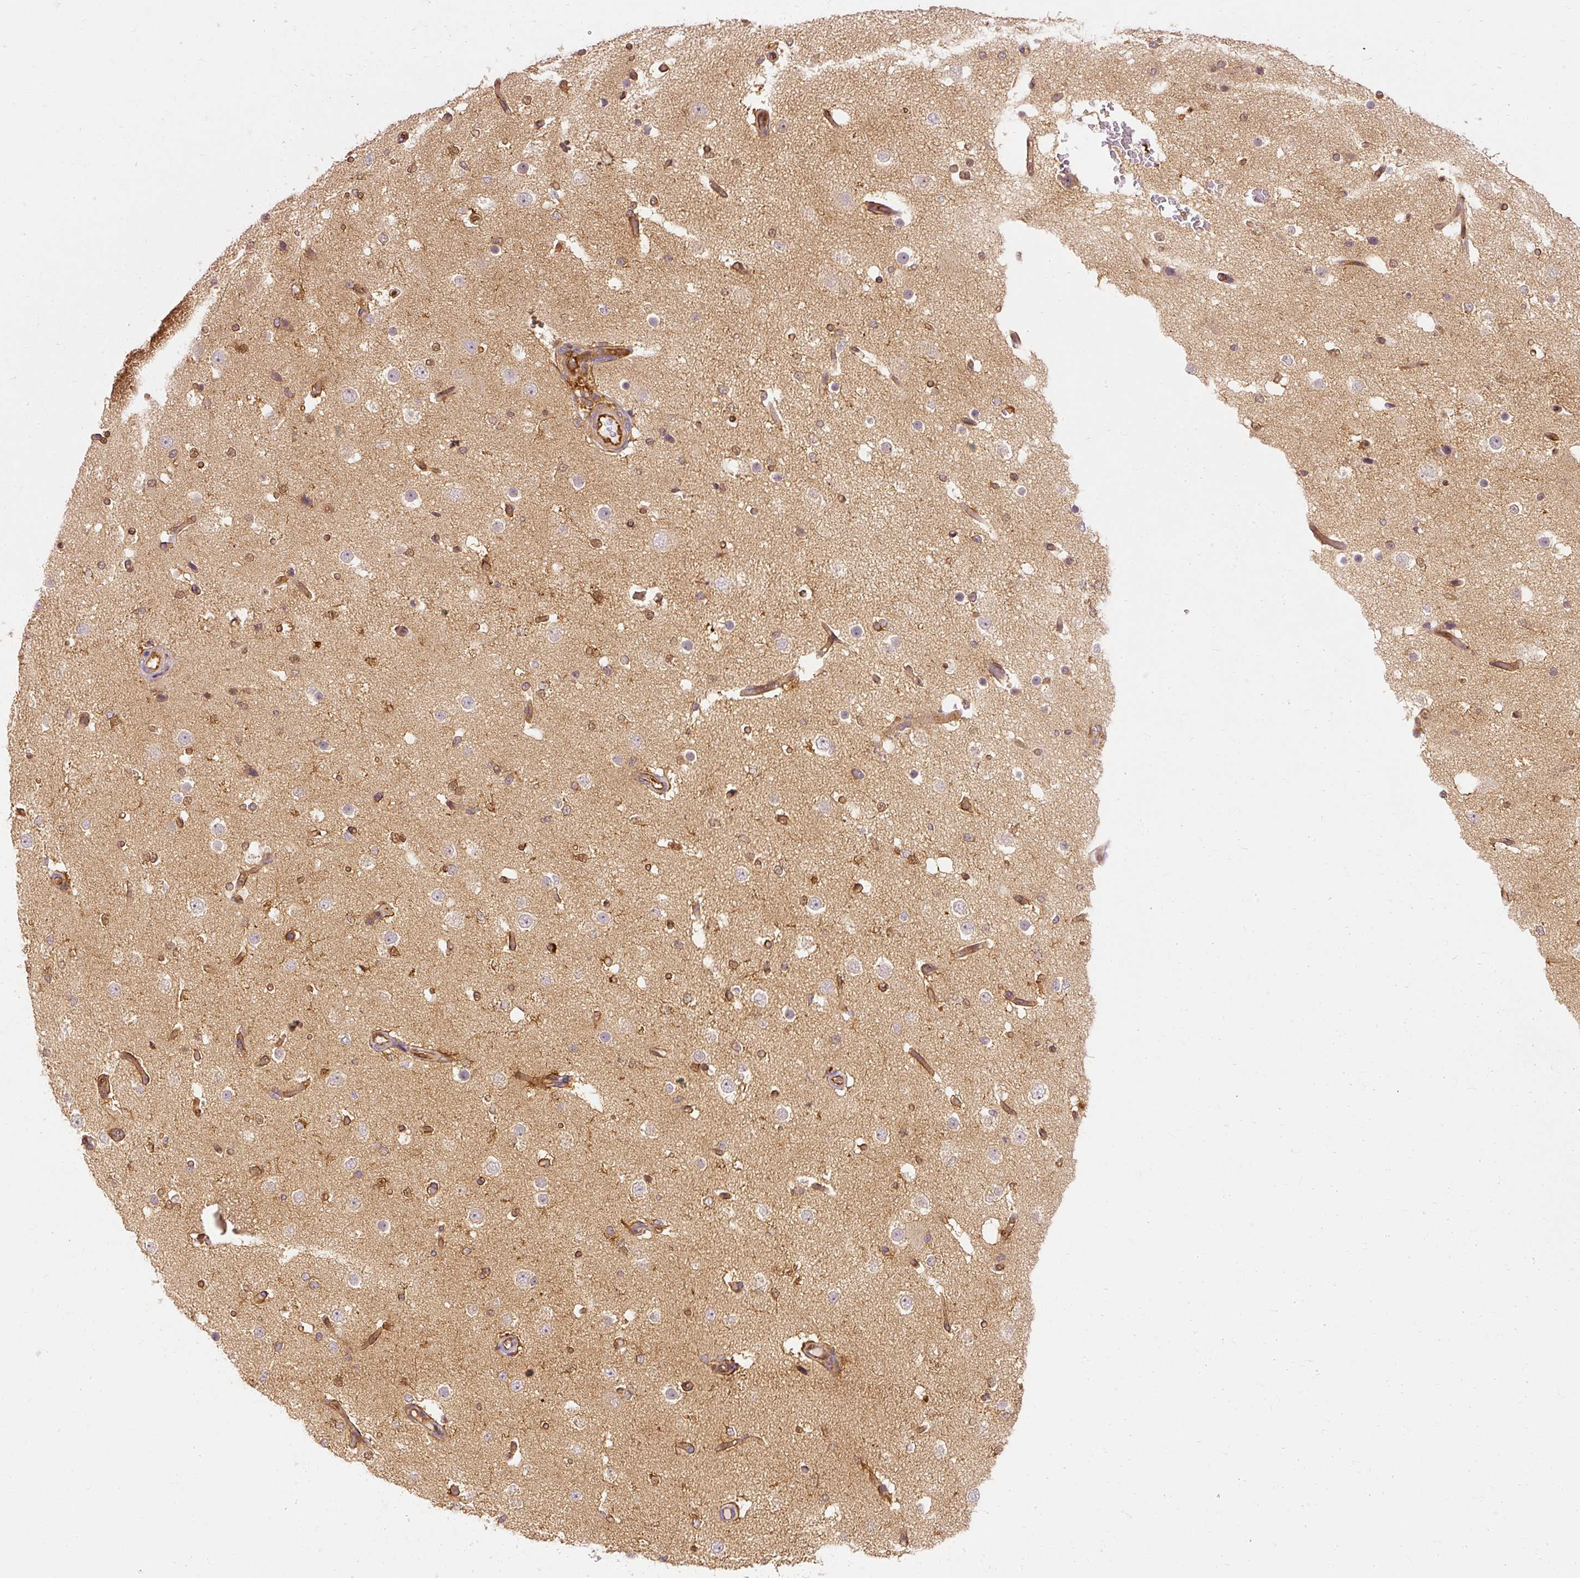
{"staining": {"intensity": "moderate", "quantity": "25%-75%", "location": "cytoplasmic/membranous"}, "tissue": "cerebral cortex", "cell_type": "Endothelial cells", "image_type": "normal", "snomed": [{"axis": "morphology", "description": "Normal tissue, NOS"}, {"axis": "morphology", "description": "Inflammation, NOS"}, {"axis": "topography", "description": "Cerebral cortex"}], "caption": "Immunohistochemical staining of normal cerebral cortex shows moderate cytoplasmic/membranous protein staining in approximately 25%-75% of endothelial cells.", "gene": "ARMH3", "patient": {"sex": "male", "age": 6}}